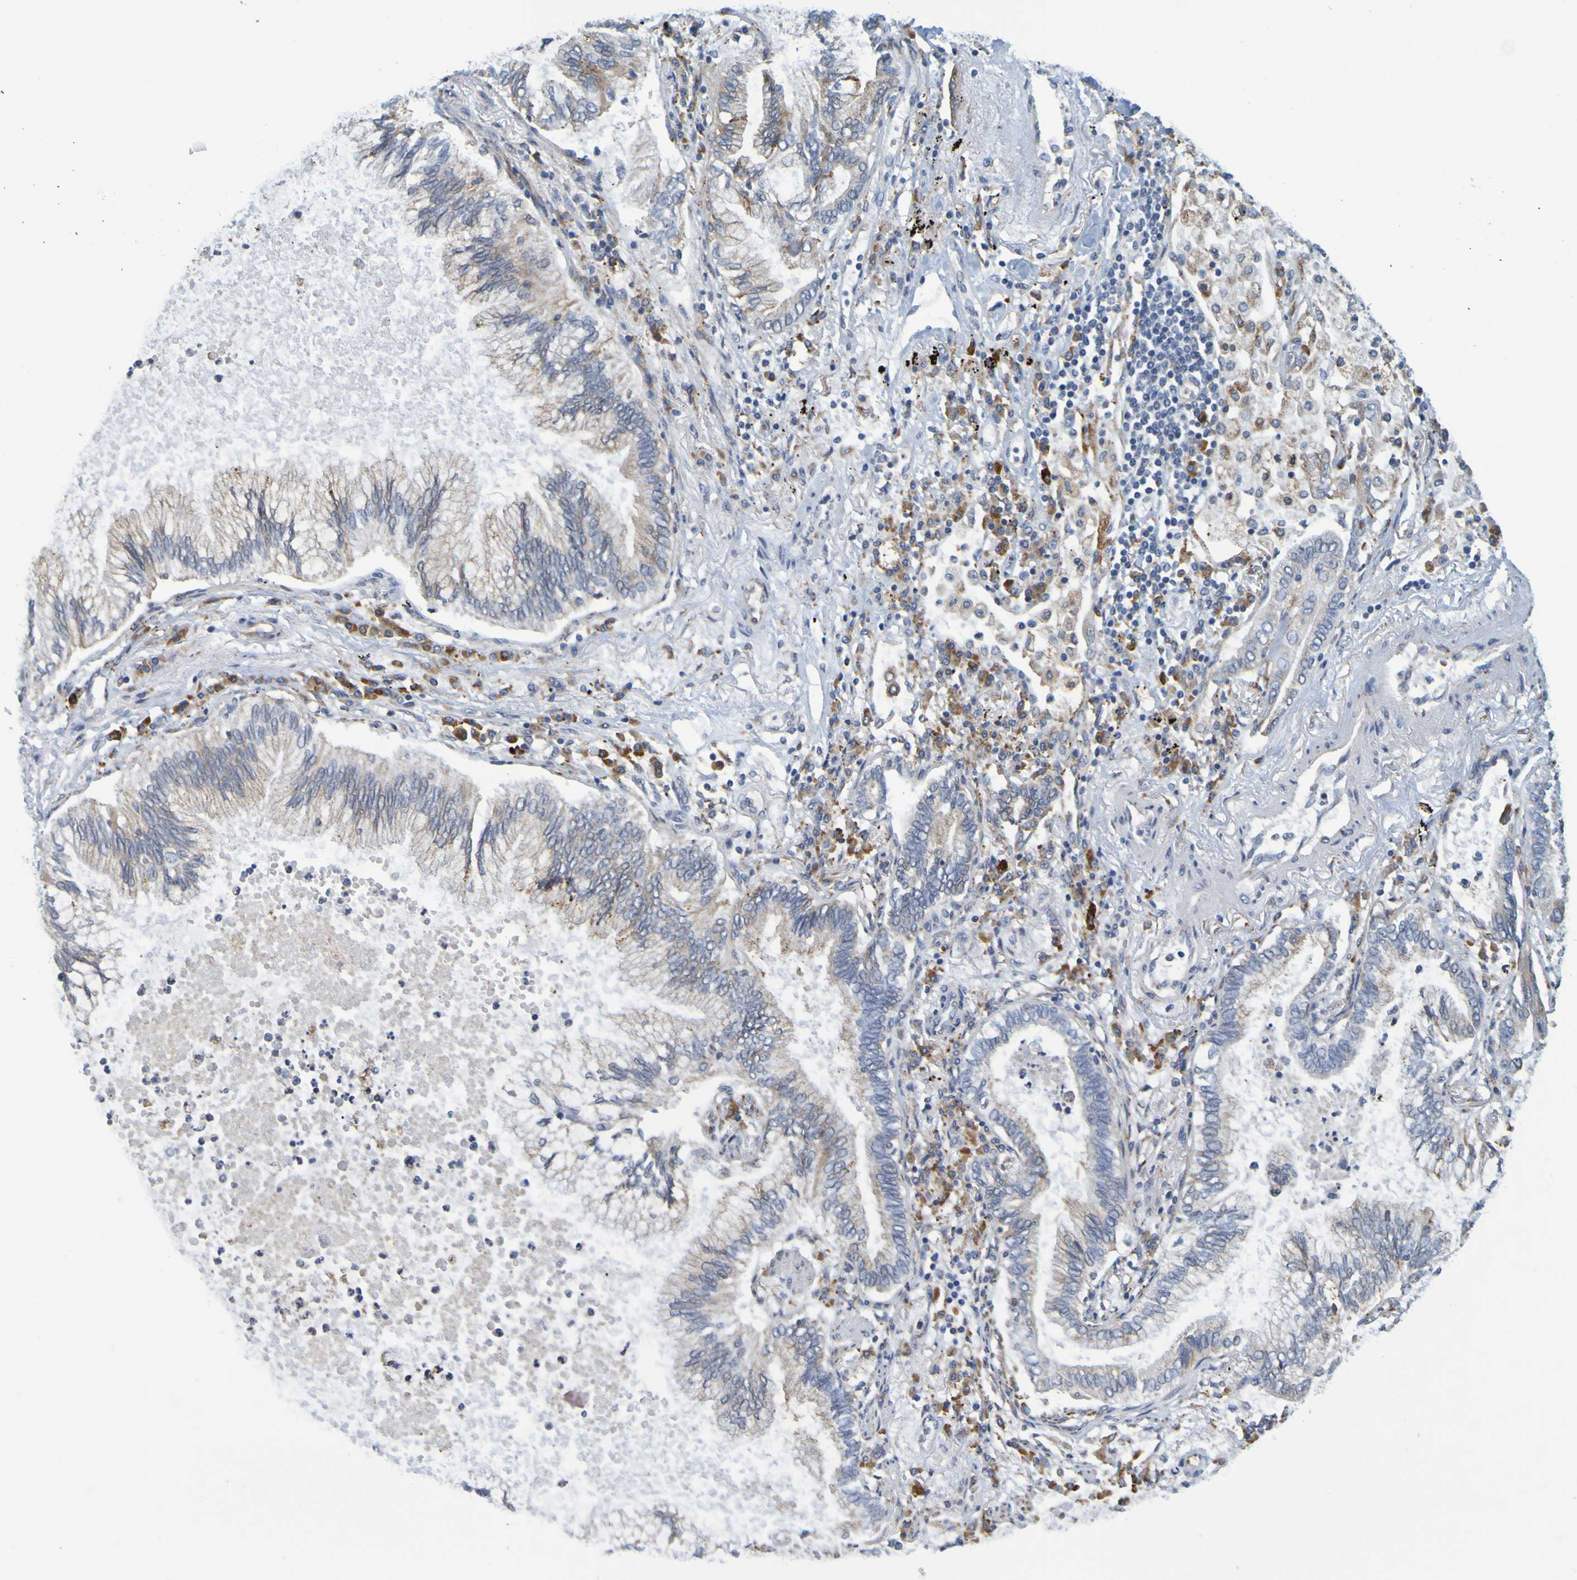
{"staining": {"intensity": "weak", "quantity": "25%-75%", "location": "cytoplasmic/membranous"}, "tissue": "lung cancer", "cell_type": "Tumor cells", "image_type": "cancer", "snomed": [{"axis": "morphology", "description": "Normal tissue, NOS"}, {"axis": "morphology", "description": "Adenocarcinoma, NOS"}, {"axis": "topography", "description": "Bronchus"}, {"axis": "topography", "description": "Lung"}], "caption": "Protein staining displays weak cytoplasmic/membranous staining in about 25%-75% of tumor cells in lung adenocarcinoma. (brown staining indicates protein expression, while blue staining denotes nuclei).", "gene": "SIL1", "patient": {"sex": "female", "age": 70}}